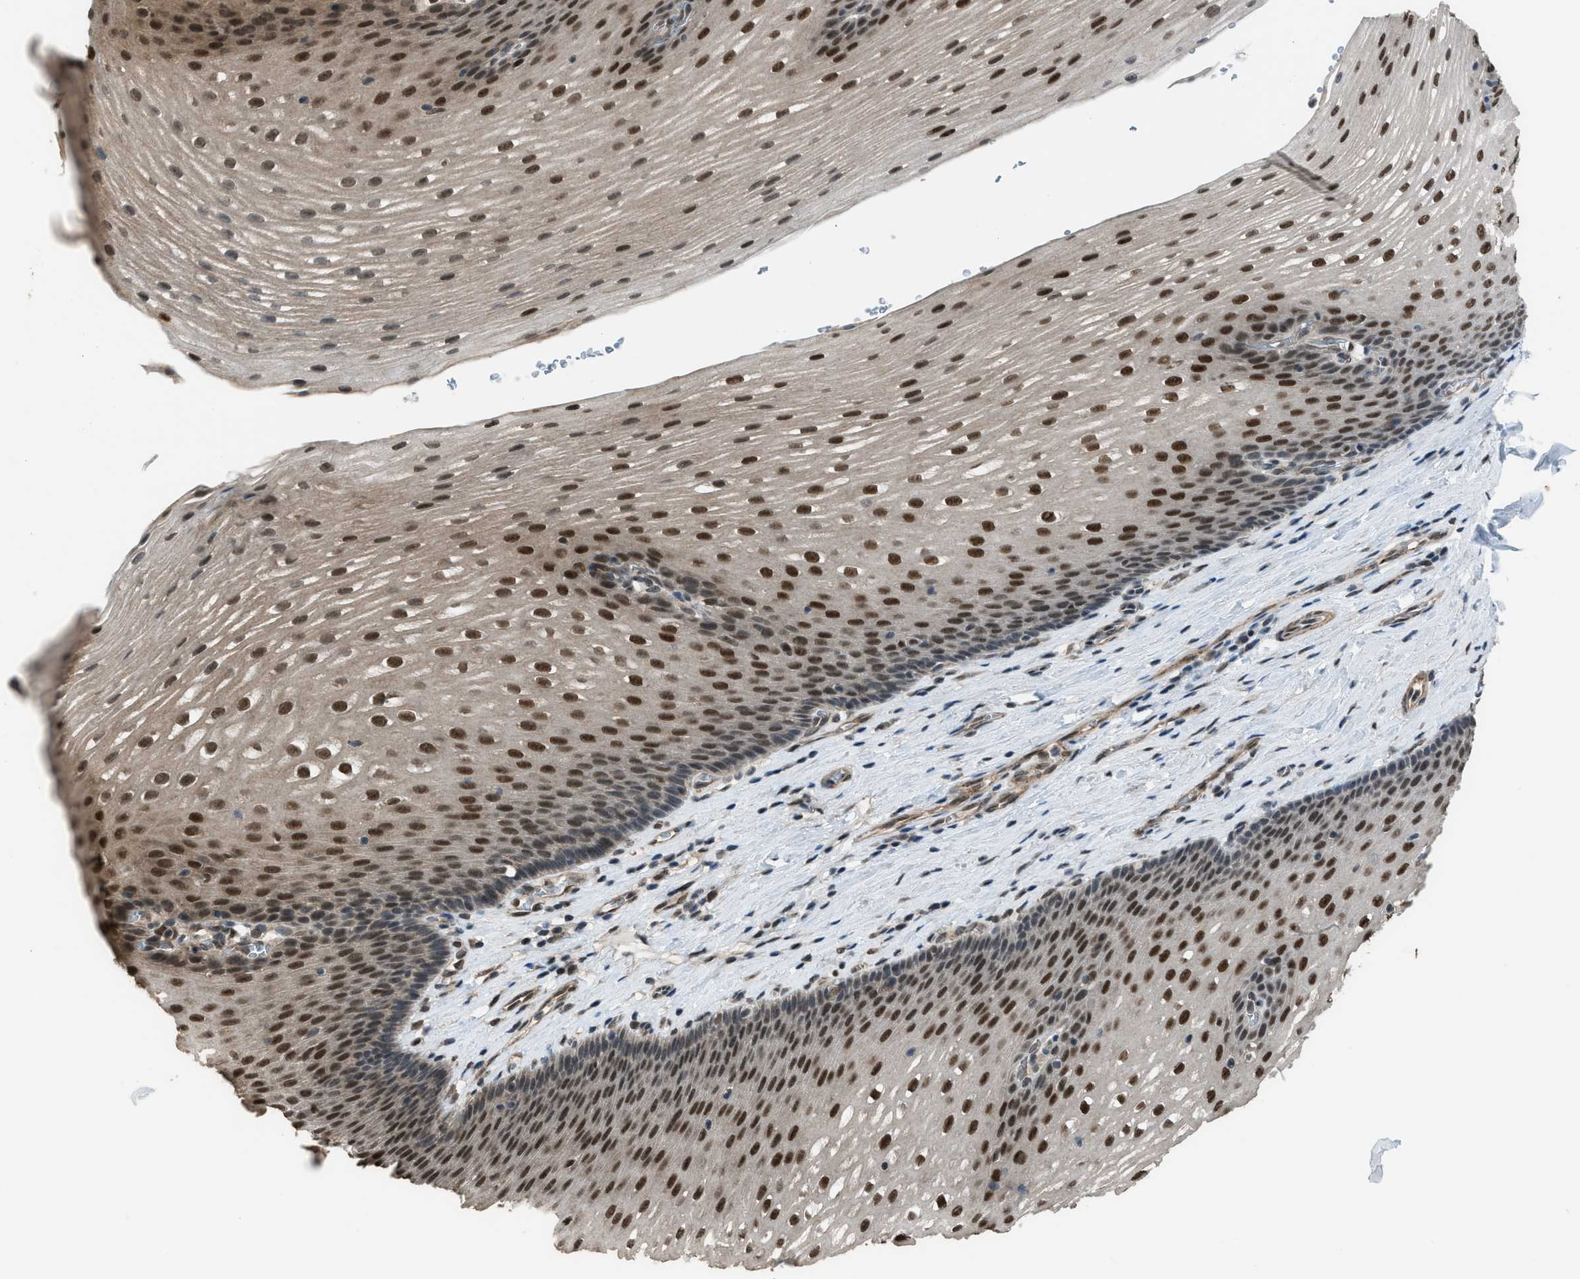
{"staining": {"intensity": "strong", "quantity": ">75%", "location": "nuclear"}, "tissue": "esophagus", "cell_type": "Squamous epithelial cells", "image_type": "normal", "snomed": [{"axis": "morphology", "description": "Normal tissue, NOS"}, {"axis": "topography", "description": "Esophagus"}], "caption": "Esophagus stained with immunohistochemistry (IHC) shows strong nuclear expression in approximately >75% of squamous epithelial cells. (DAB IHC, brown staining for protein, blue staining for nuclei).", "gene": "KPNA6", "patient": {"sex": "male", "age": 48}}